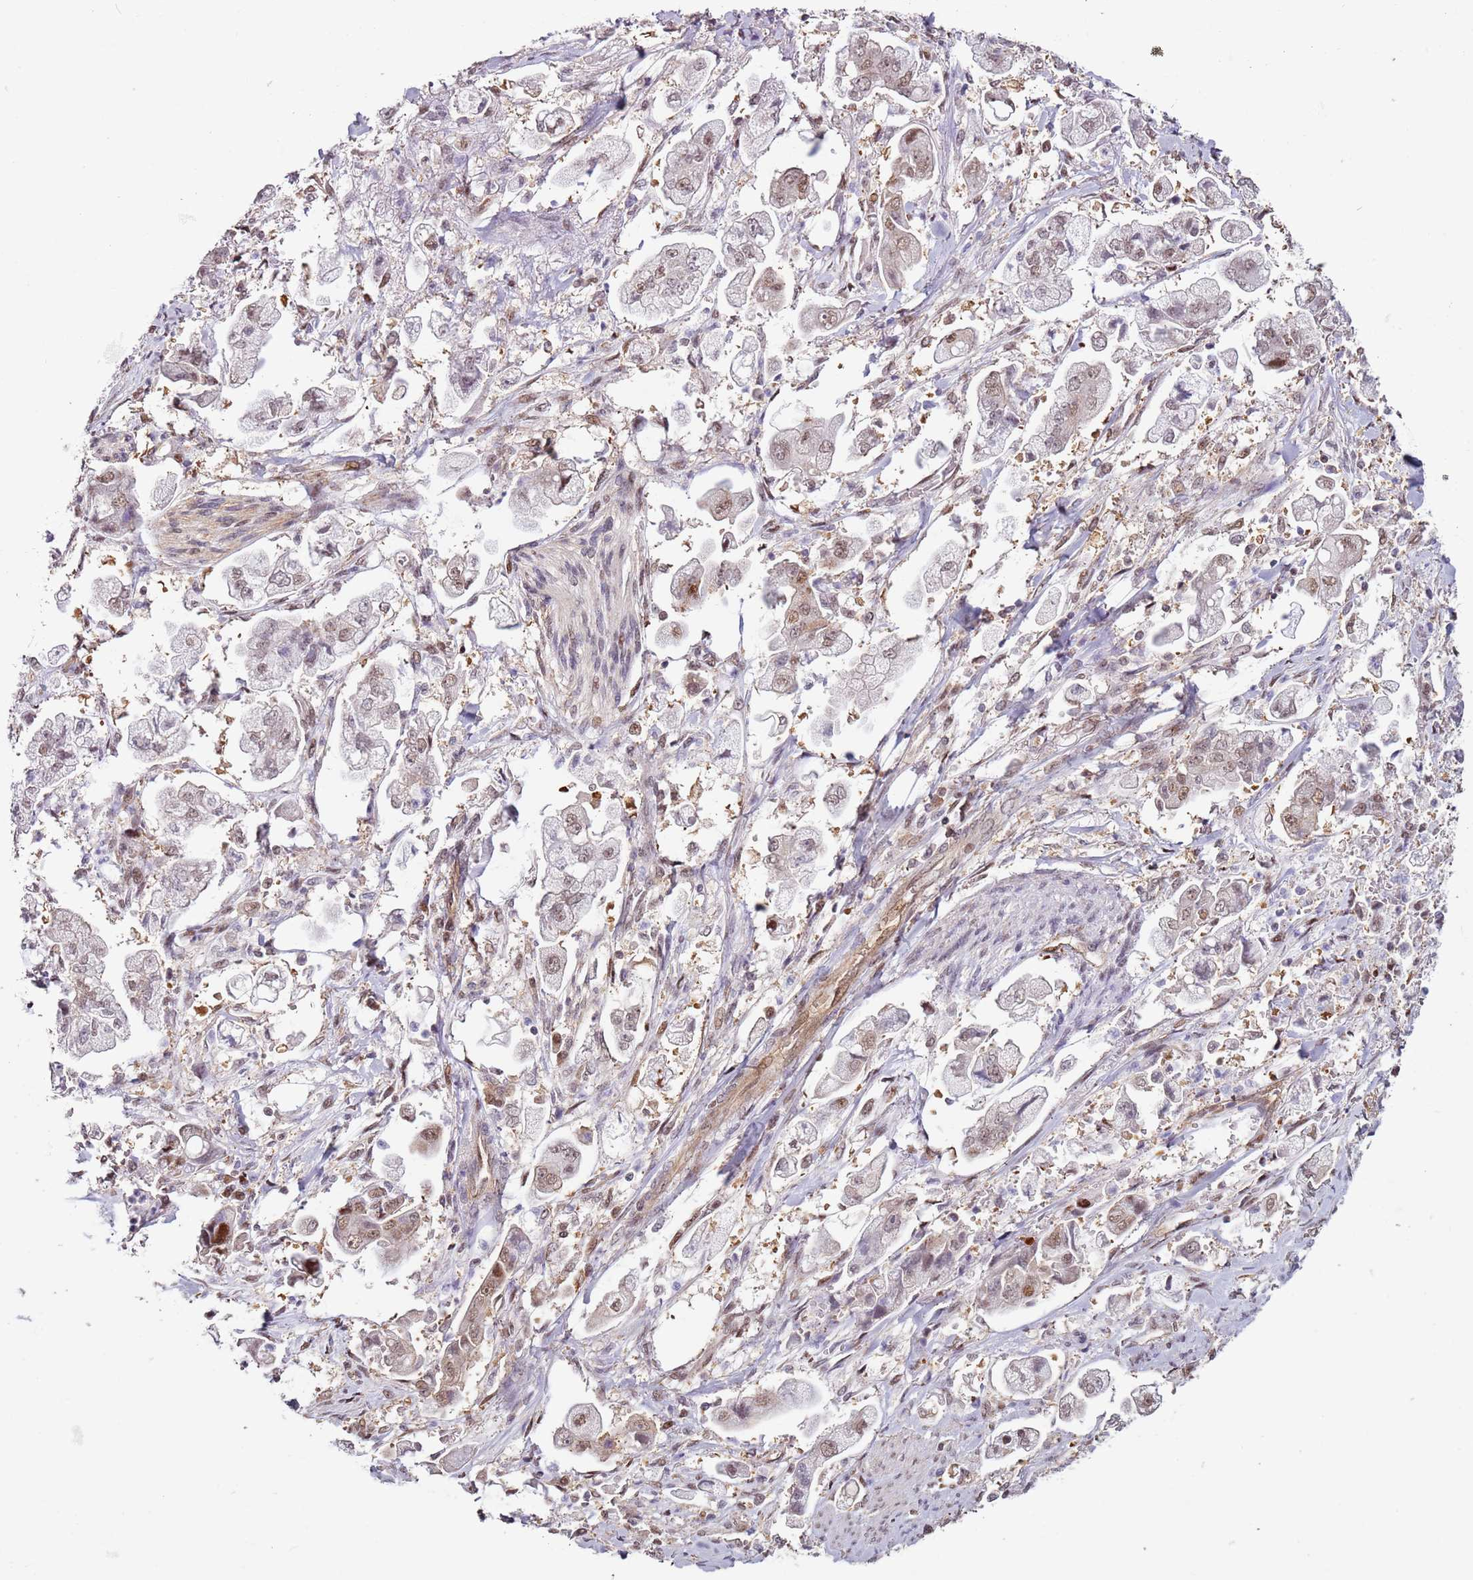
{"staining": {"intensity": "moderate", "quantity": "25%-75%", "location": "nuclear"}, "tissue": "stomach cancer", "cell_type": "Tumor cells", "image_type": "cancer", "snomed": [{"axis": "morphology", "description": "Adenocarcinoma, NOS"}, {"axis": "topography", "description": "Stomach"}], "caption": "Immunohistochemistry (IHC) micrograph of stomach cancer stained for a protein (brown), which reveals medium levels of moderate nuclear staining in about 25%-75% of tumor cells.", "gene": "PSMD4", "patient": {"sex": "male", "age": 62}}